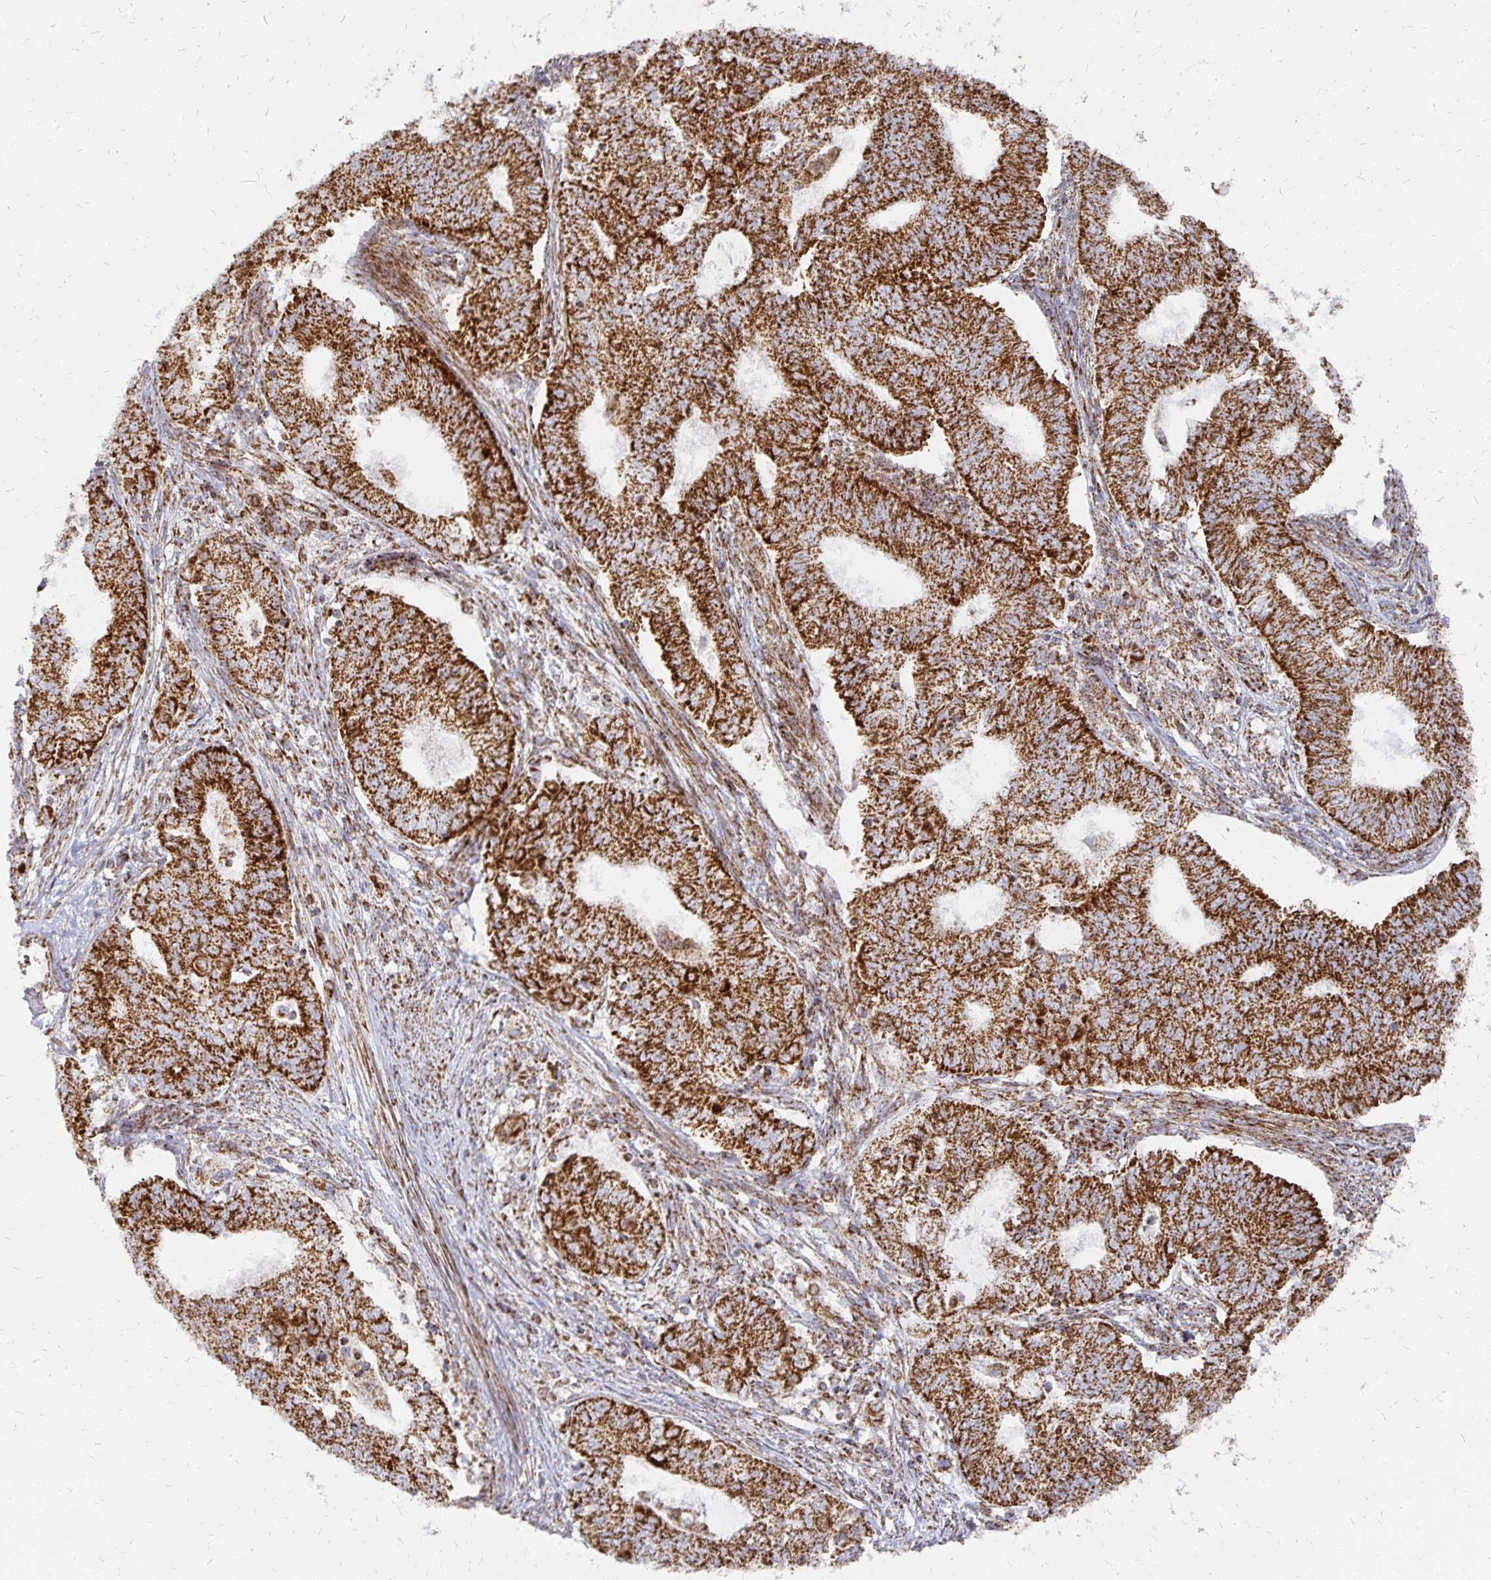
{"staining": {"intensity": "strong", "quantity": ">75%", "location": "cytoplasmic/membranous"}, "tissue": "endometrial cancer", "cell_type": "Tumor cells", "image_type": "cancer", "snomed": [{"axis": "morphology", "description": "Adenocarcinoma, NOS"}, {"axis": "topography", "description": "Endometrium"}], "caption": "Human endometrial cancer stained with a protein marker demonstrates strong staining in tumor cells.", "gene": "STOML2", "patient": {"sex": "female", "age": 62}}